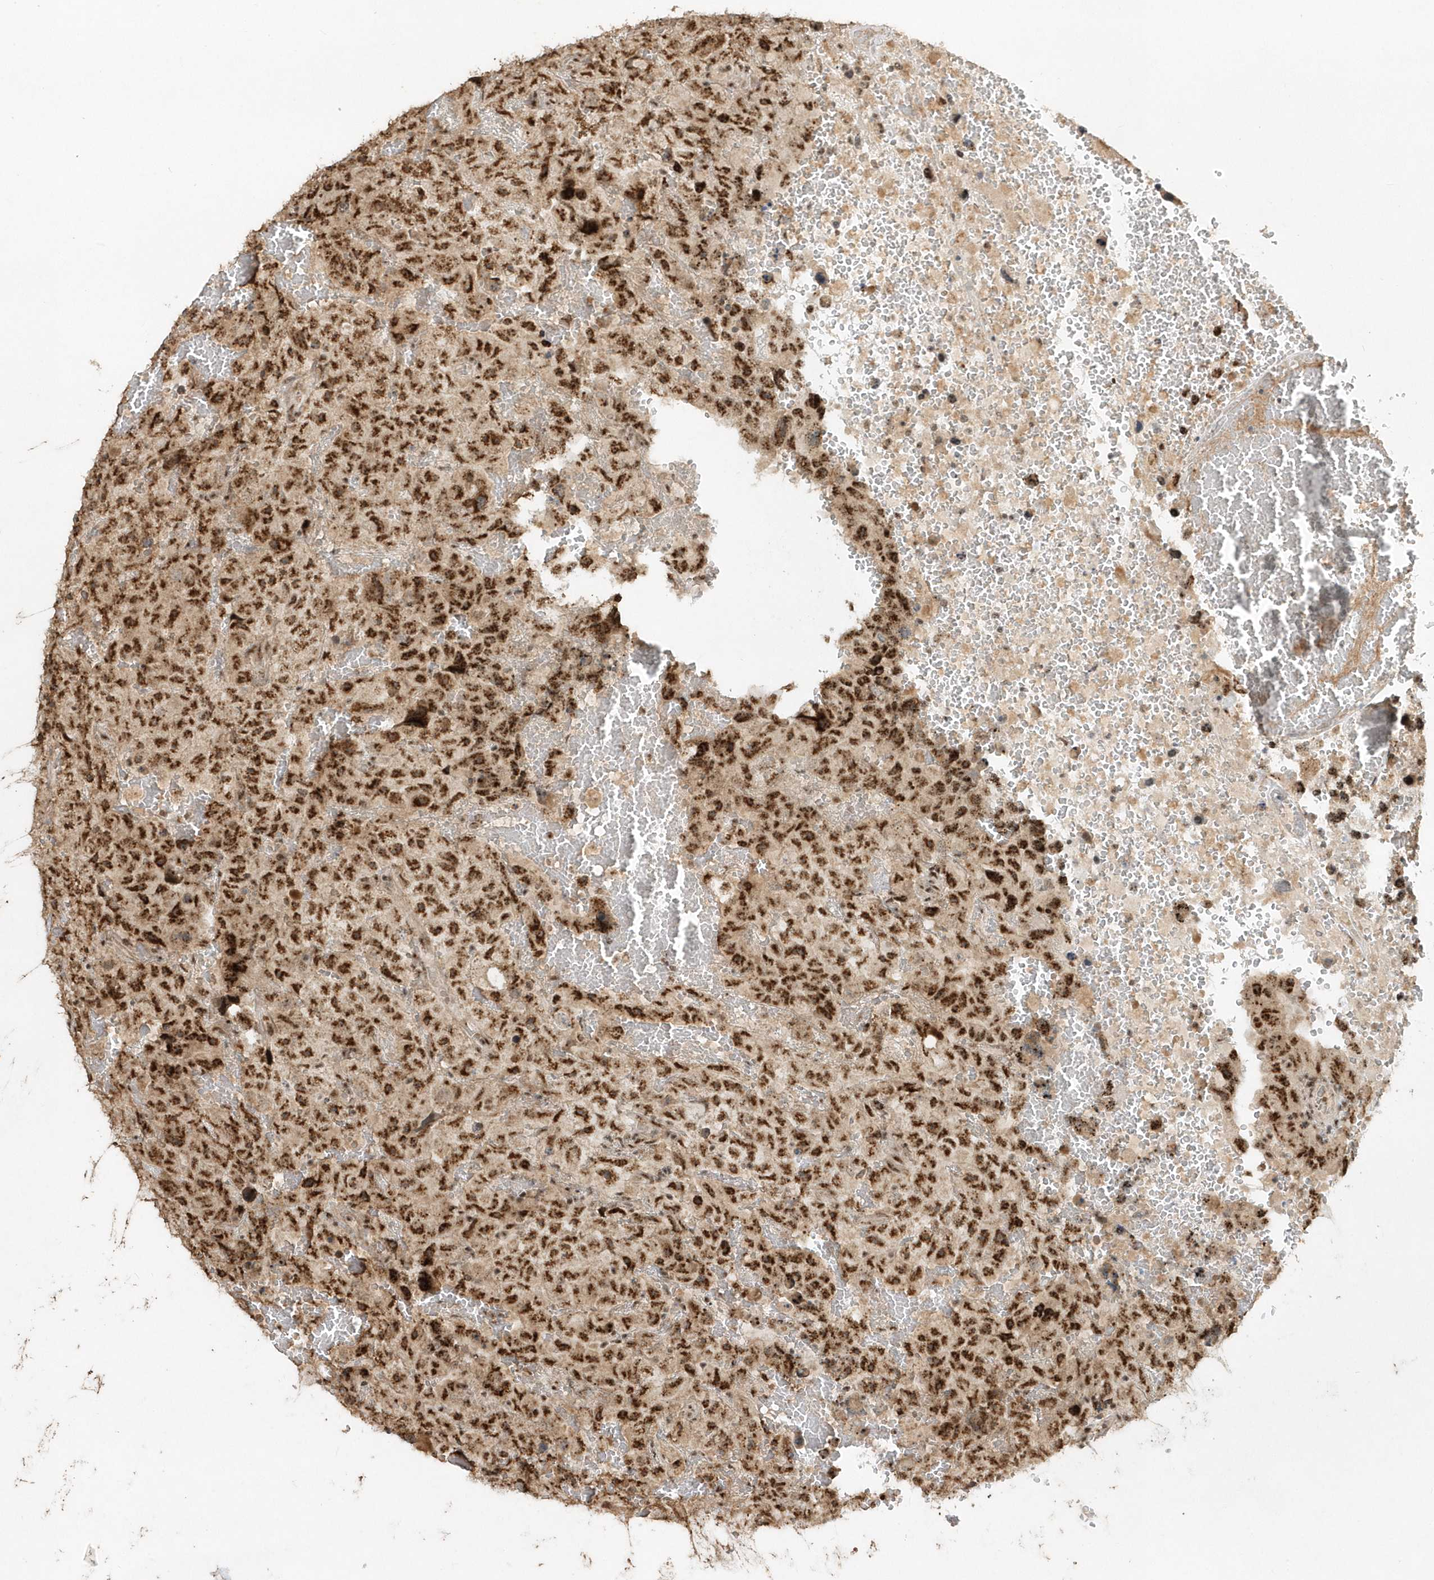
{"staining": {"intensity": "strong", "quantity": ">75%", "location": "nuclear"}, "tissue": "testis cancer", "cell_type": "Tumor cells", "image_type": "cancer", "snomed": [{"axis": "morphology", "description": "Carcinoma, Embryonal, NOS"}, {"axis": "topography", "description": "Testis"}], "caption": "Human testis embryonal carcinoma stained for a protein (brown) shows strong nuclear positive positivity in about >75% of tumor cells.", "gene": "POLR3B", "patient": {"sex": "male", "age": 45}}